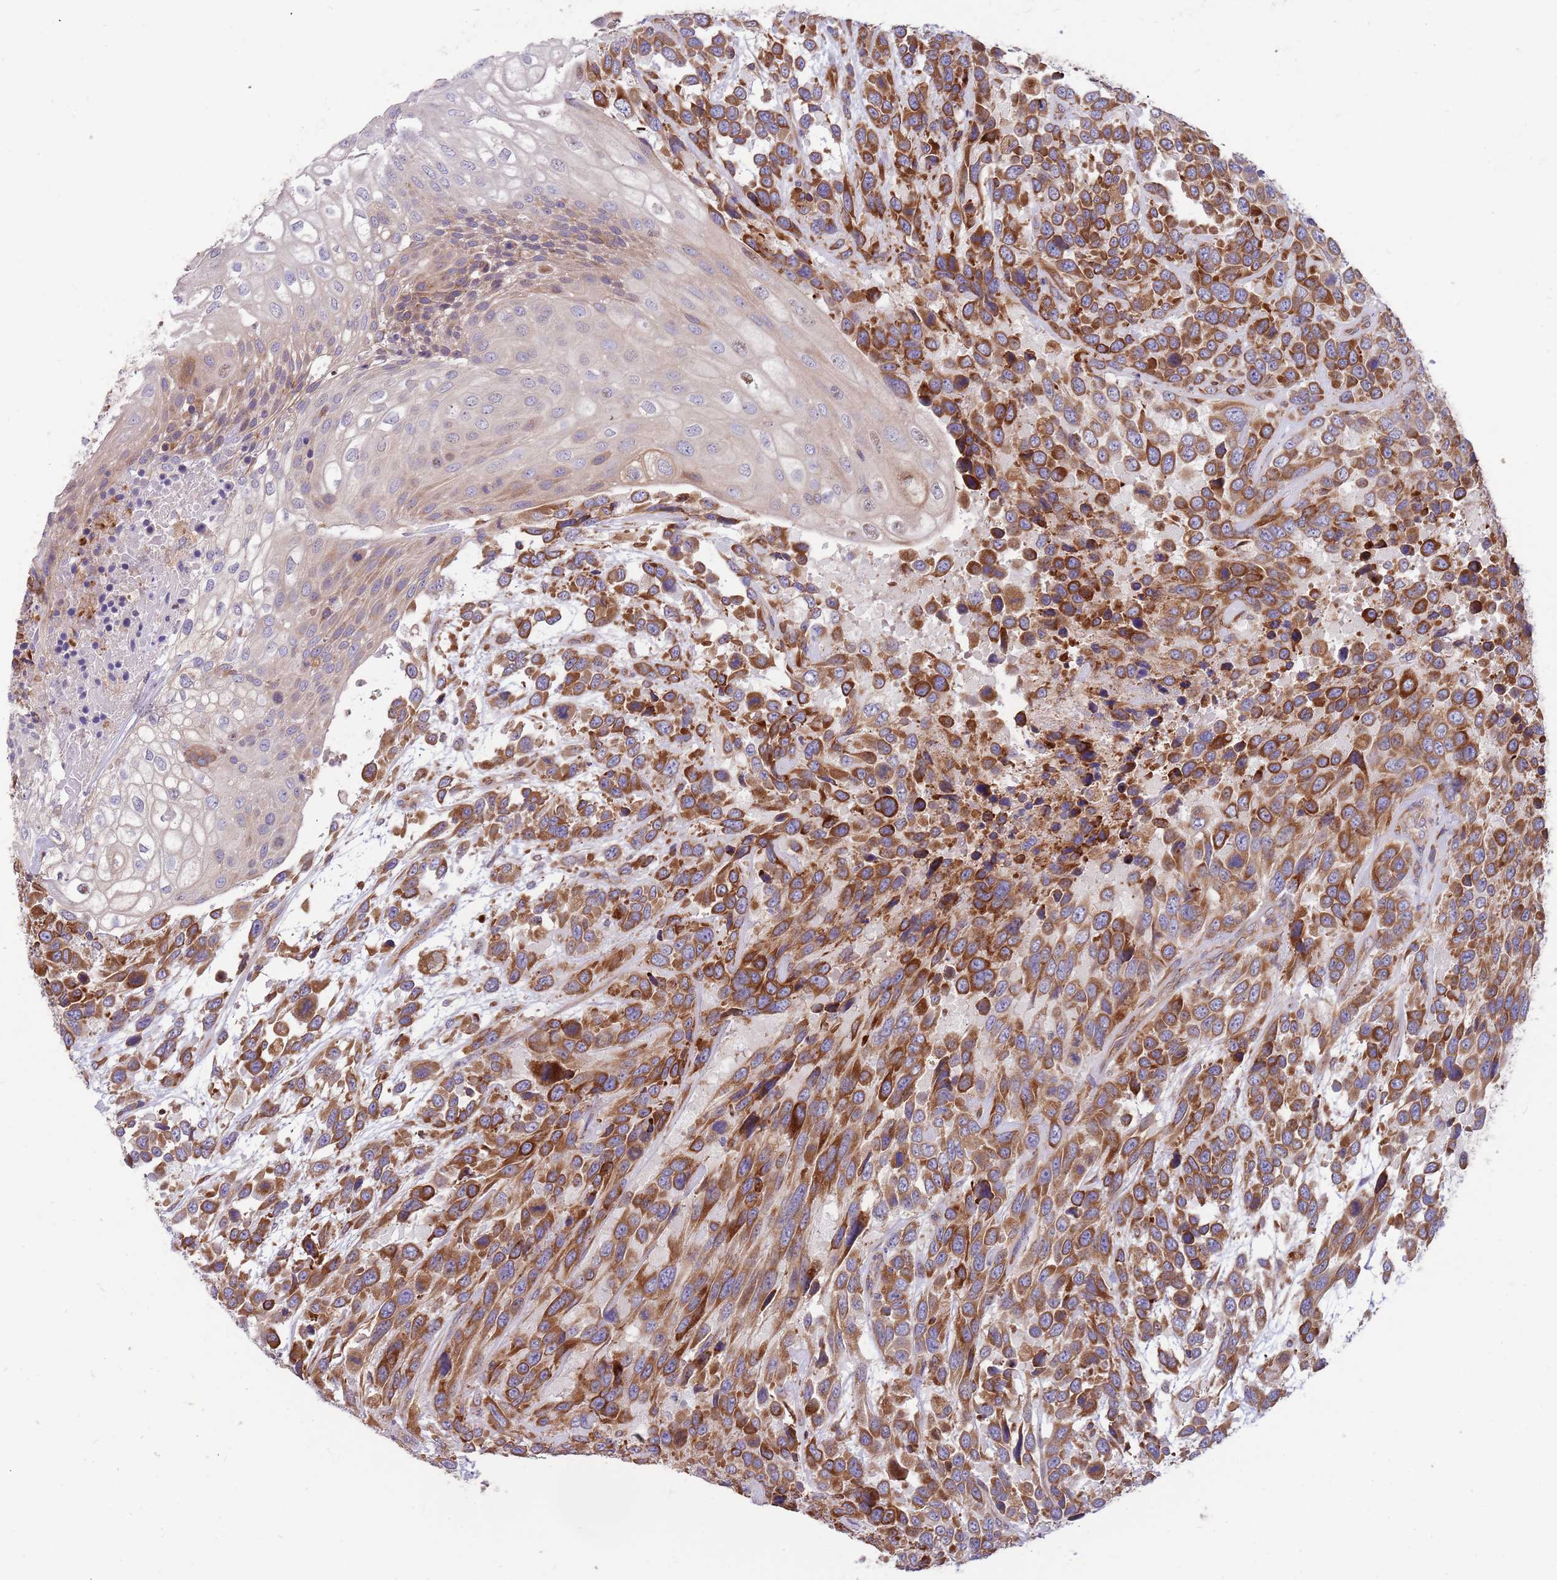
{"staining": {"intensity": "moderate", "quantity": ">75%", "location": "cytoplasmic/membranous"}, "tissue": "urothelial cancer", "cell_type": "Tumor cells", "image_type": "cancer", "snomed": [{"axis": "morphology", "description": "Urothelial carcinoma, High grade"}, {"axis": "topography", "description": "Urinary bladder"}], "caption": "Immunohistochemistry staining of urothelial cancer, which shows medium levels of moderate cytoplasmic/membranous positivity in about >75% of tumor cells indicating moderate cytoplasmic/membranous protein positivity. The staining was performed using DAB (brown) for protein detection and nuclei were counterstained in hematoxylin (blue).", "gene": "ARMCX6", "patient": {"sex": "female", "age": 70}}